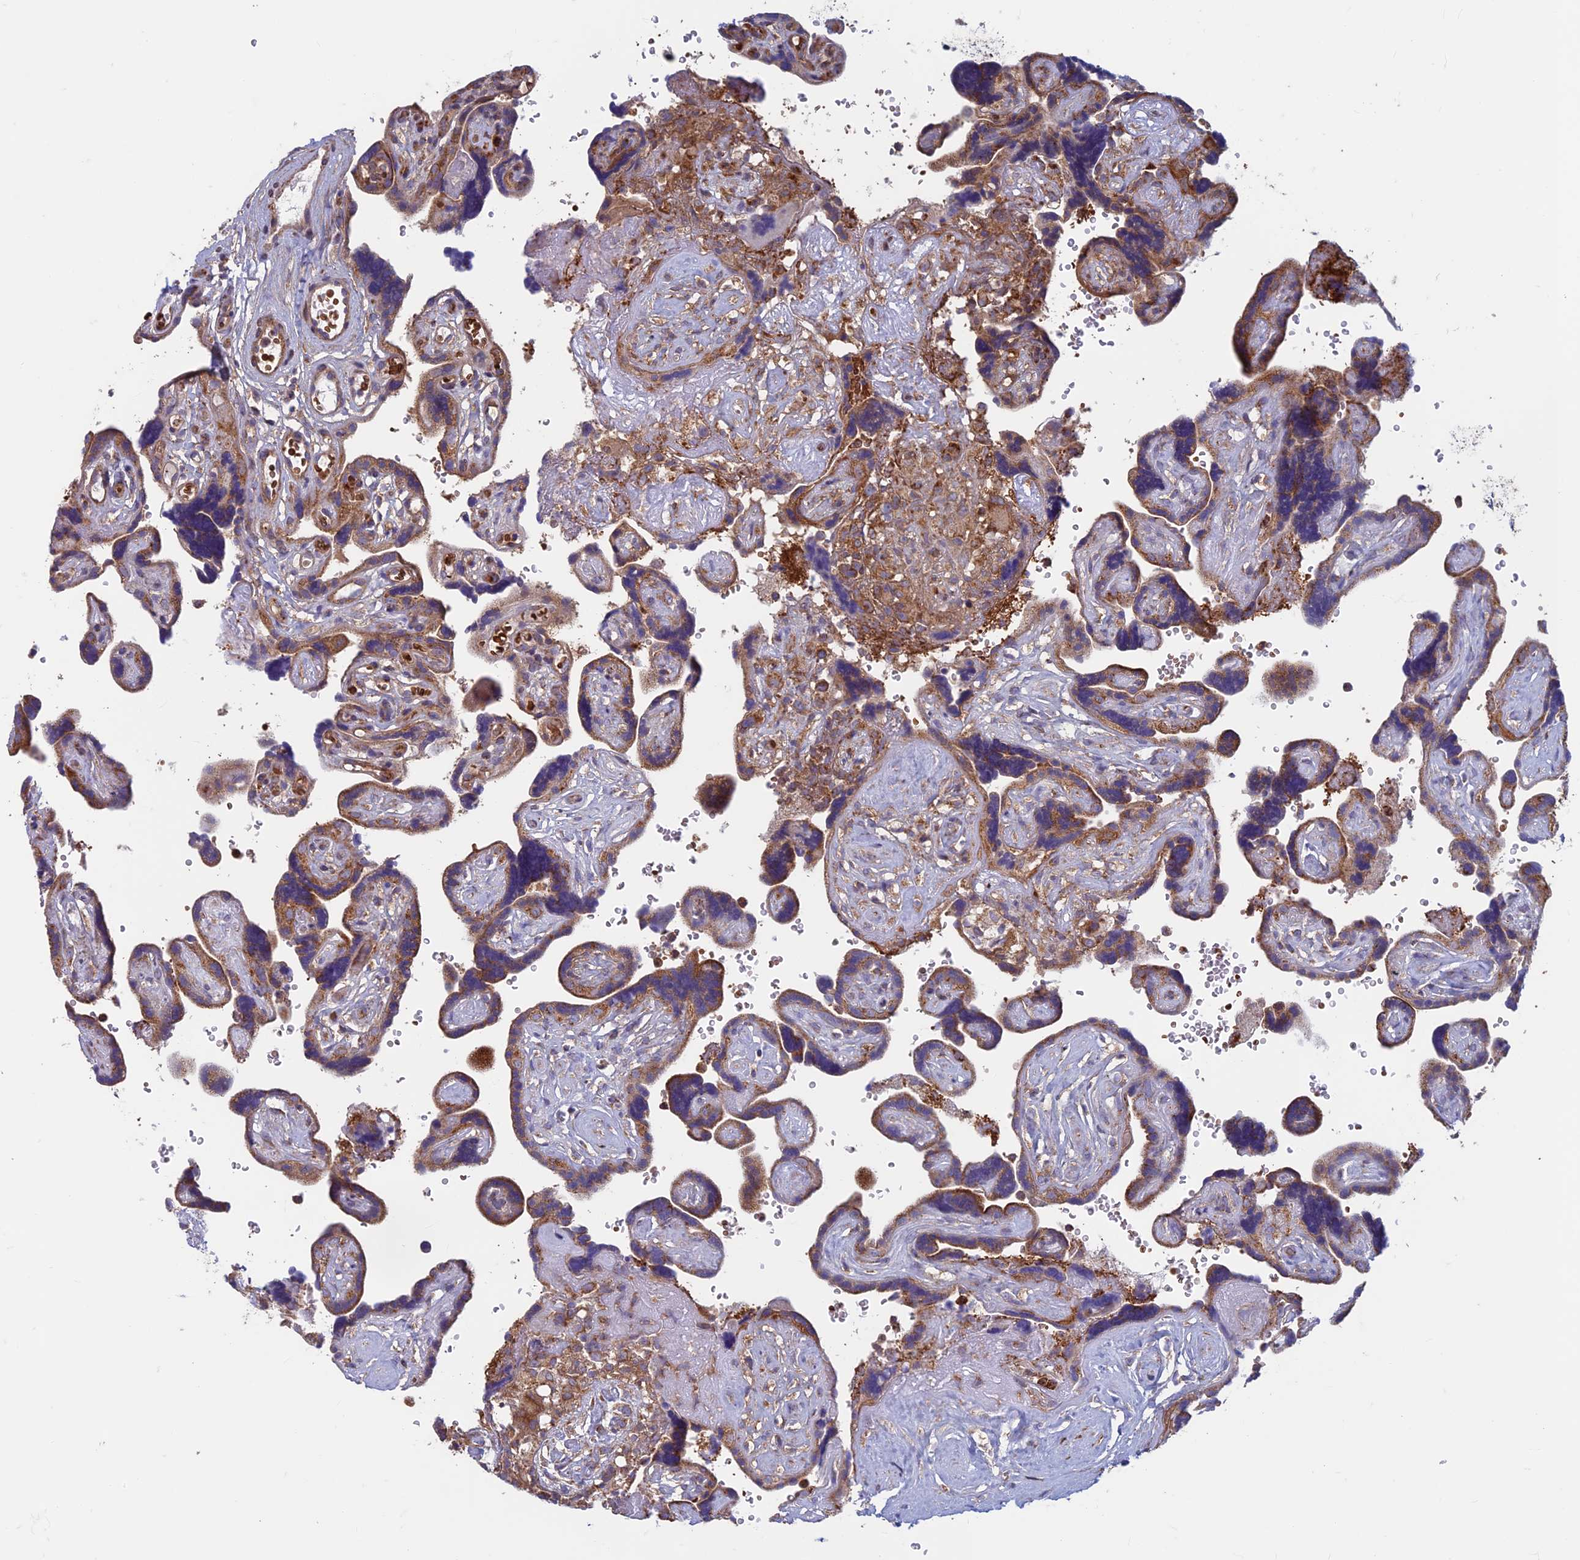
{"staining": {"intensity": "strong", "quantity": ">75%", "location": "cytoplasmic/membranous"}, "tissue": "placenta", "cell_type": "Decidual cells", "image_type": "normal", "snomed": [{"axis": "morphology", "description": "Normal tissue, NOS"}, {"axis": "topography", "description": "Placenta"}], "caption": "Decidual cells show high levels of strong cytoplasmic/membranous expression in about >75% of cells in benign placenta.", "gene": "DNM1L", "patient": {"sex": "female", "age": 30}}